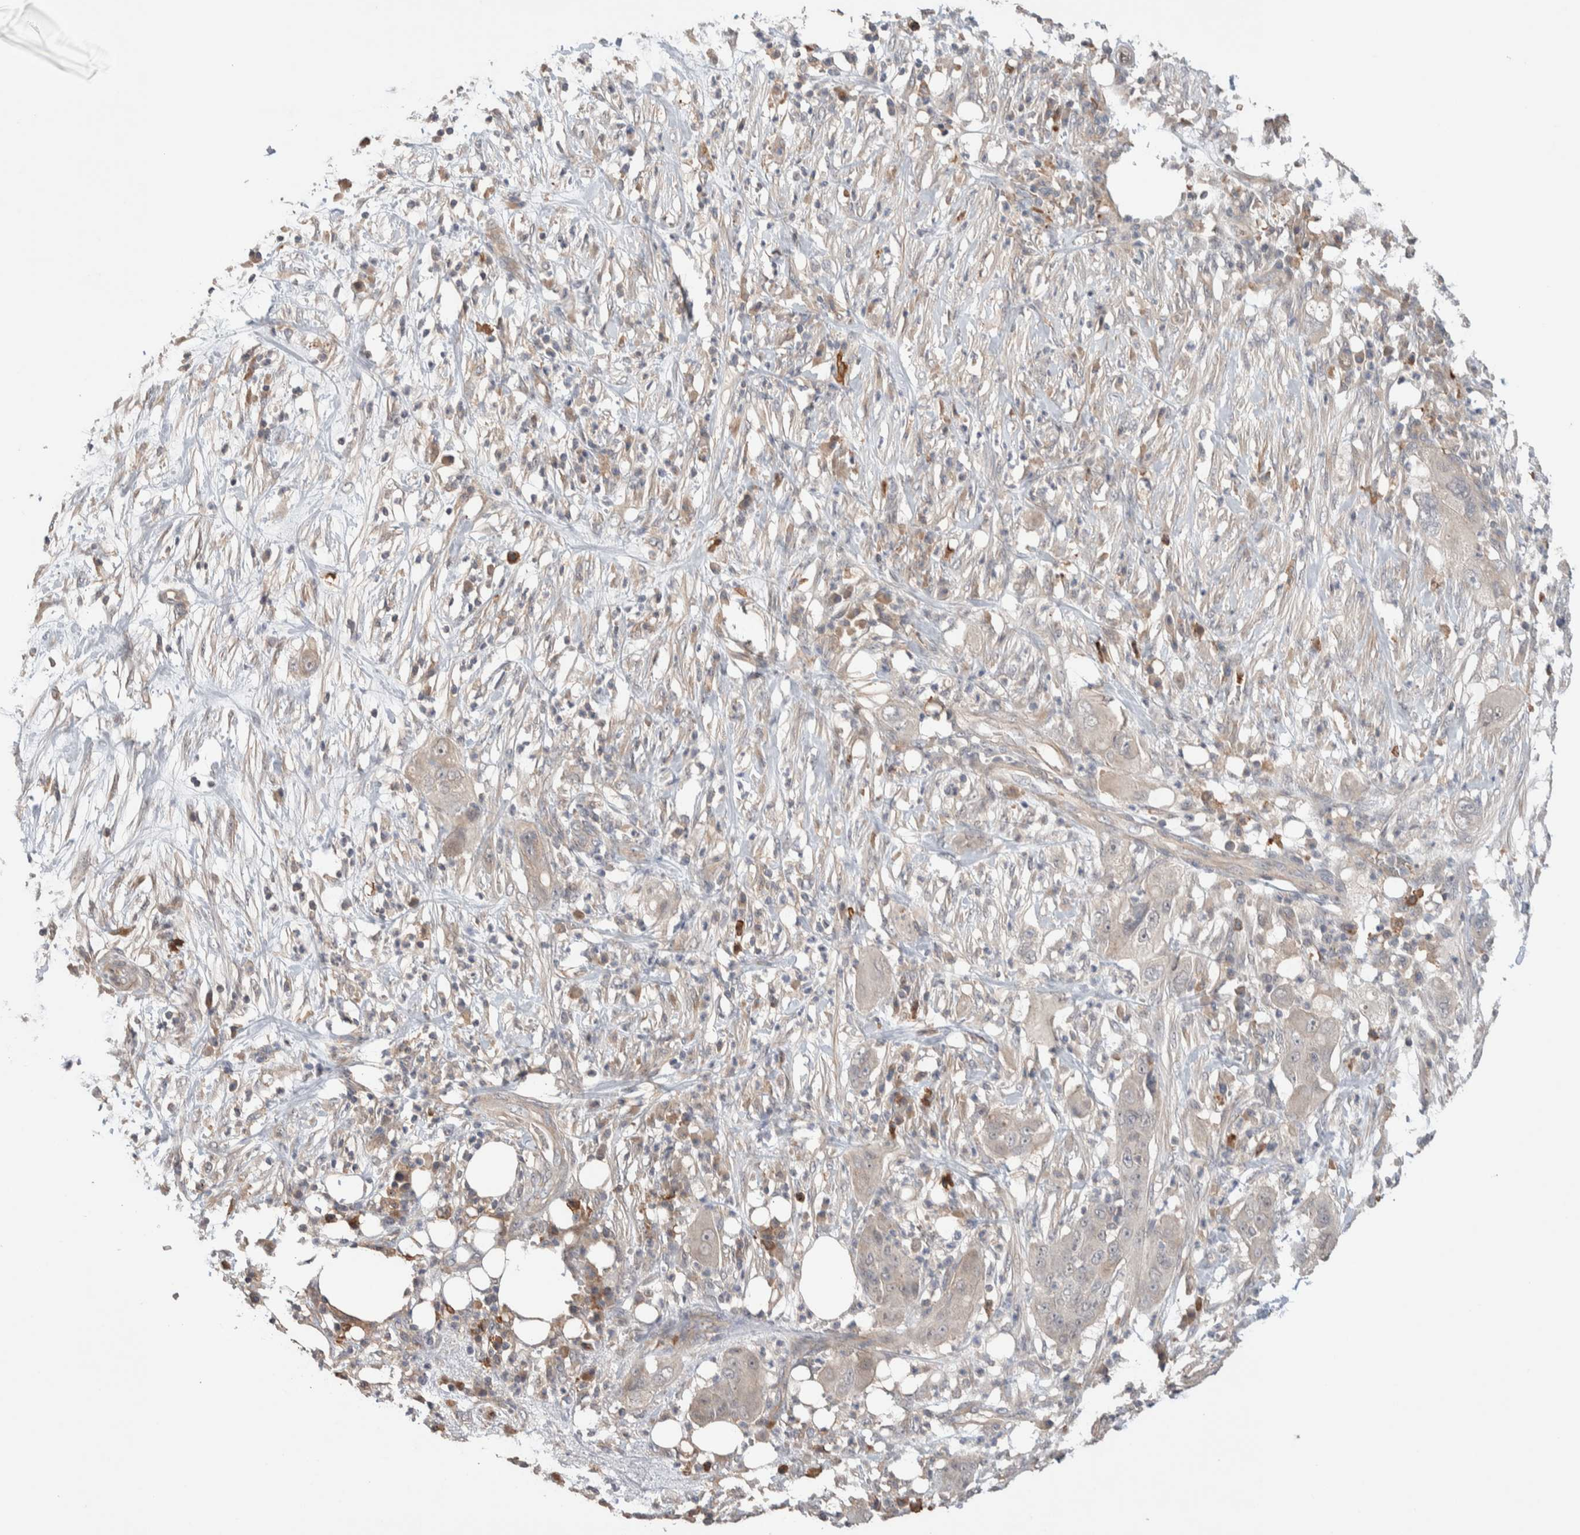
{"staining": {"intensity": "negative", "quantity": "none", "location": "none"}, "tissue": "pancreatic cancer", "cell_type": "Tumor cells", "image_type": "cancer", "snomed": [{"axis": "morphology", "description": "Adenocarcinoma, NOS"}, {"axis": "topography", "description": "Pancreas"}], "caption": "IHC of pancreatic adenocarcinoma demonstrates no staining in tumor cells.", "gene": "WDR91", "patient": {"sex": "female", "age": 78}}